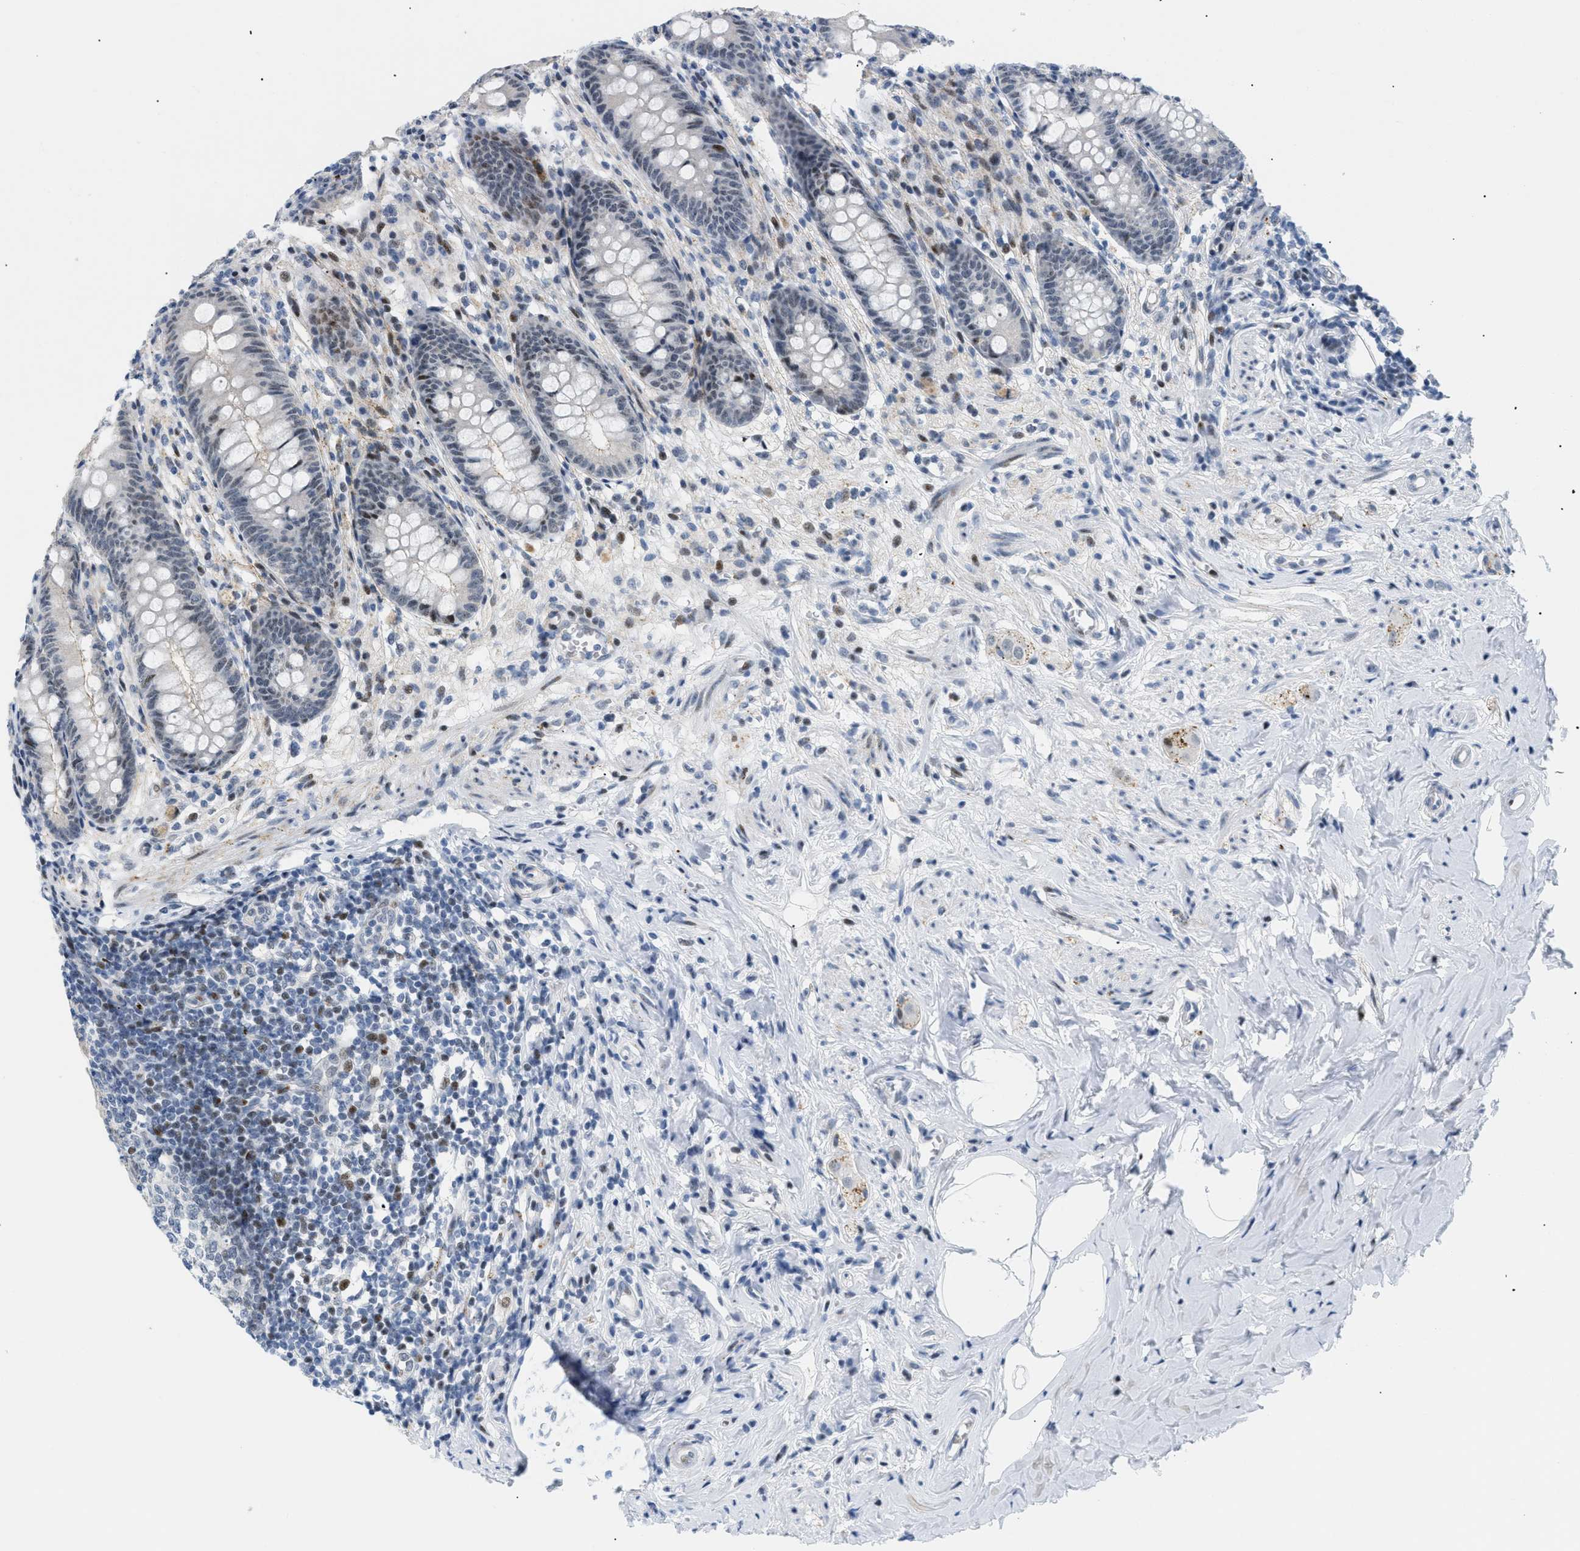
{"staining": {"intensity": "strong", "quantity": "<25%", "location": "nuclear"}, "tissue": "appendix", "cell_type": "Glandular cells", "image_type": "normal", "snomed": [{"axis": "morphology", "description": "Normal tissue, NOS"}, {"axis": "topography", "description": "Appendix"}], "caption": "Glandular cells exhibit strong nuclear positivity in approximately <25% of cells in unremarkable appendix. (DAB (3,3'-diaminobenzidine) IHC, brown staining for protein, blue staining for nuclei).", "gene": "MED1", "patient": {"sex": "male", "age": 56}}